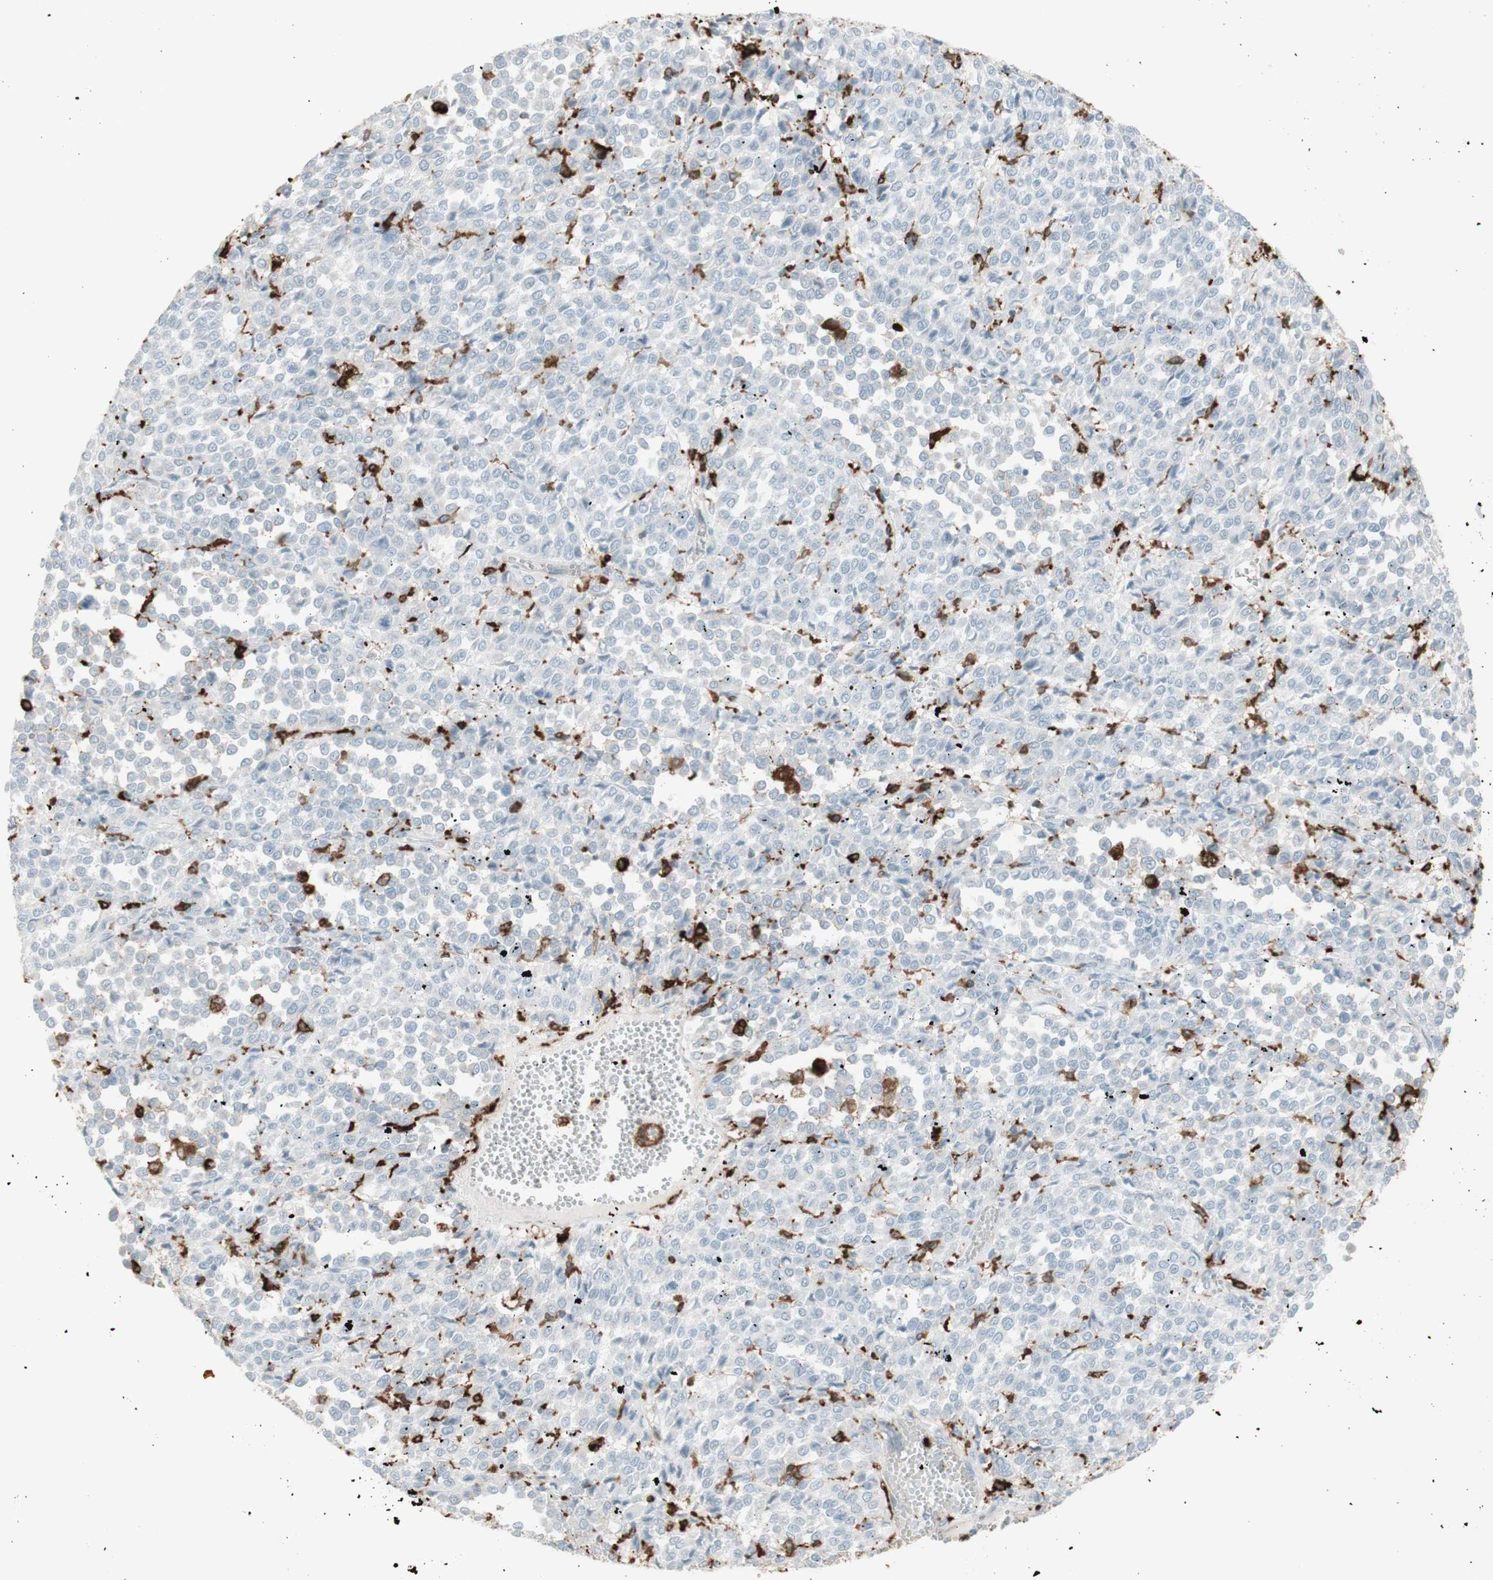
{"staining": {"intensity": "negative", "quantity": "none", "location": "none"}, "tissue": "melanoma", "cell_type": "Tumor cells", "image_type": "cancer", "snomed": [{"axis": "morphology", "description": "Malignant melanoma, Metastatic site"}, {"axis": "topography", "description": "Pancreas"}], "caption": "Human melanoma stained for a protein using immunohistochemistry exhibits no staining in tumor cells.", "gene": "HLA-DPB1", "patient": {"sex": "female", "age": 30}}